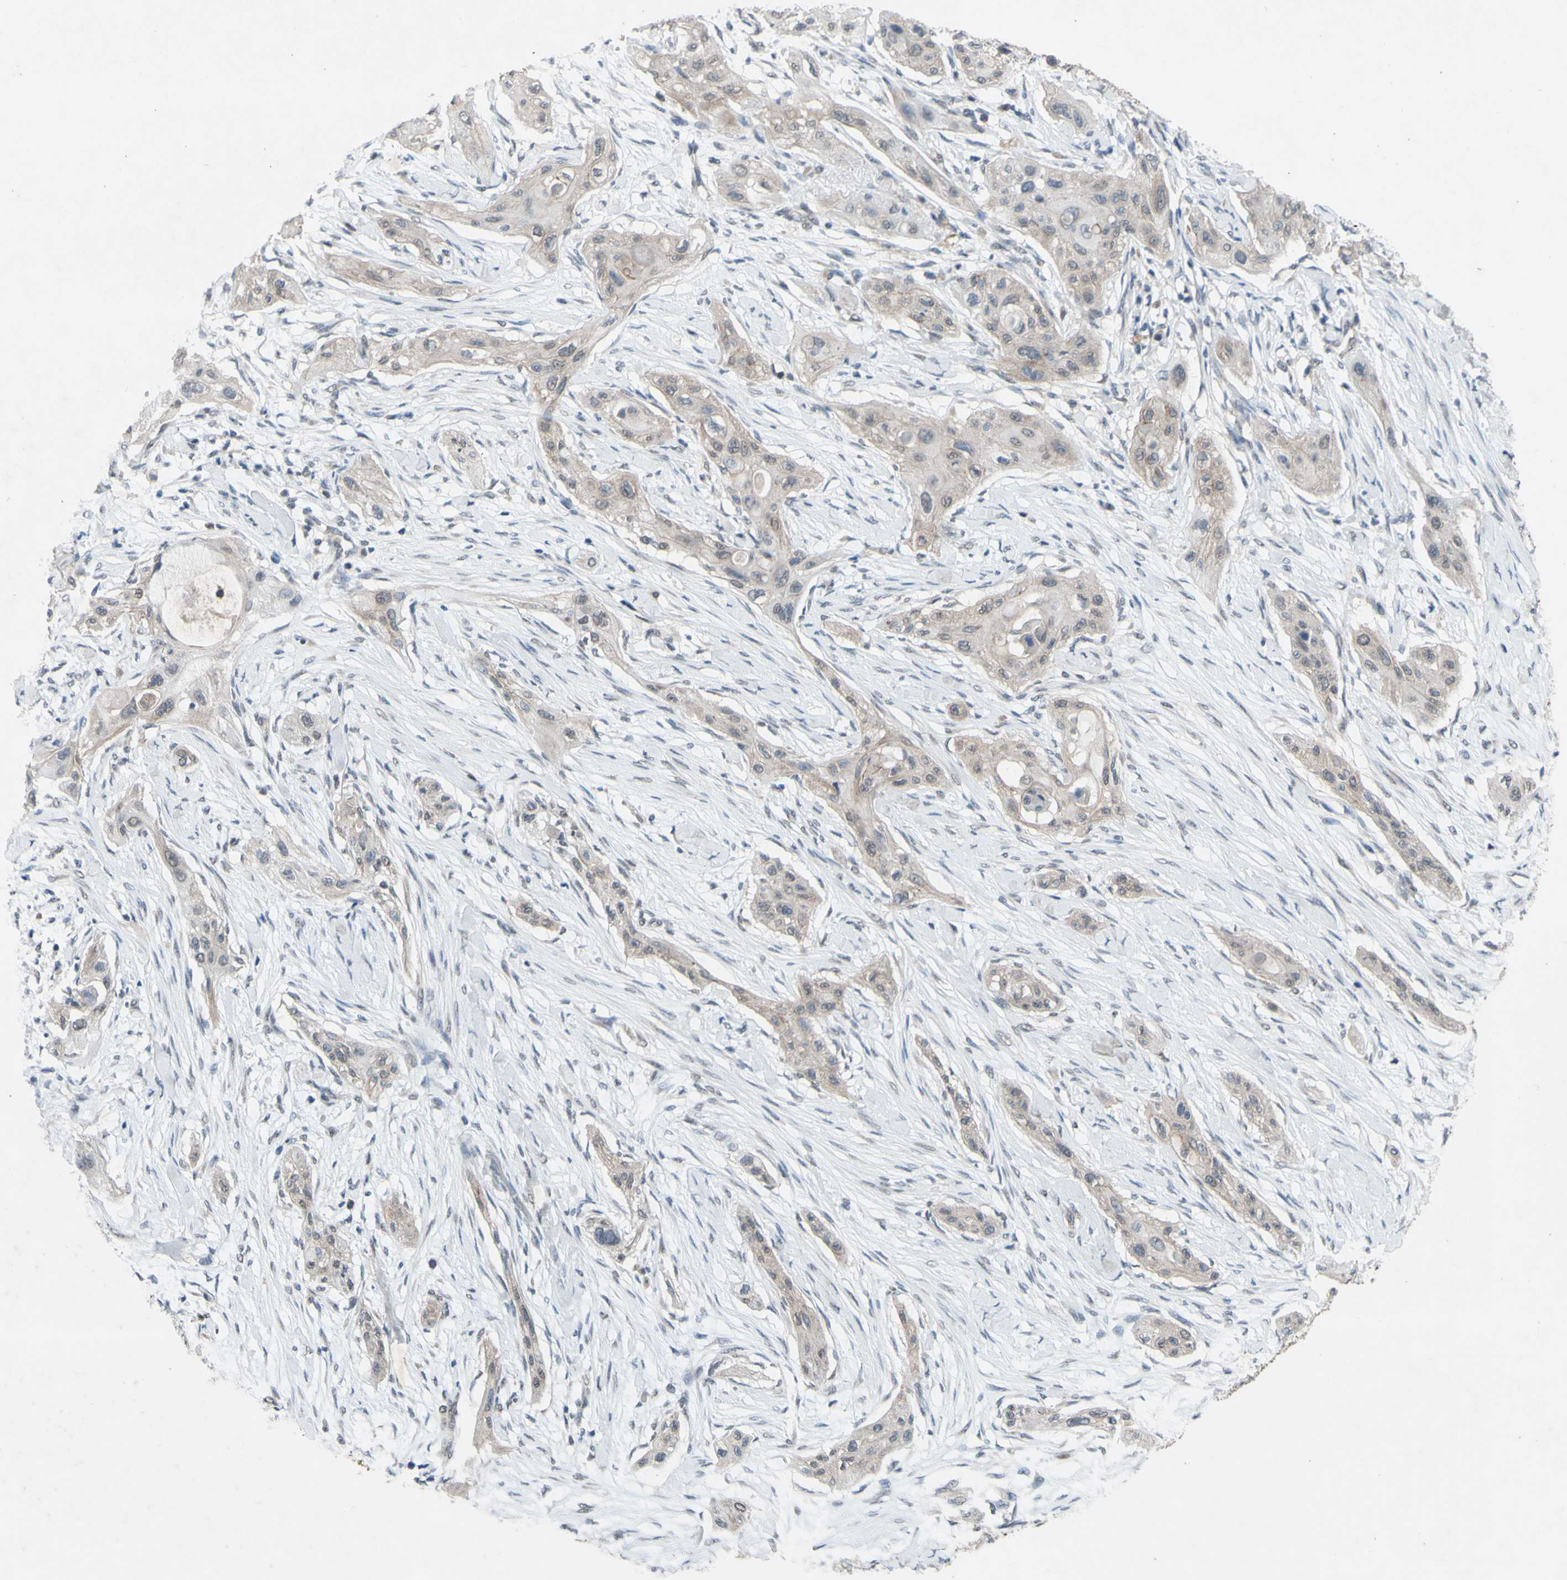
{"staining": {"intensity": "weak", "quantity": ">75%", "location": "cytoplasmic/membranous"}, "tissue": "lung cancer", "cell_type": "Tumor cells", "image_type": "cancer", "snomed": [{"axis": "morphology", "description": "Squamous cell carcinoma, NOS"}, {"axis": "topography", "description": "Lung"}], "caption": "Protein expression analysis of human squamous cell carcinoma (lung) reveals weak cytoplasmic/membranous positivity in about >75% of tumor cells.", "gene": "CDCP1", "patient": {"sex": "female", "age": 47}}